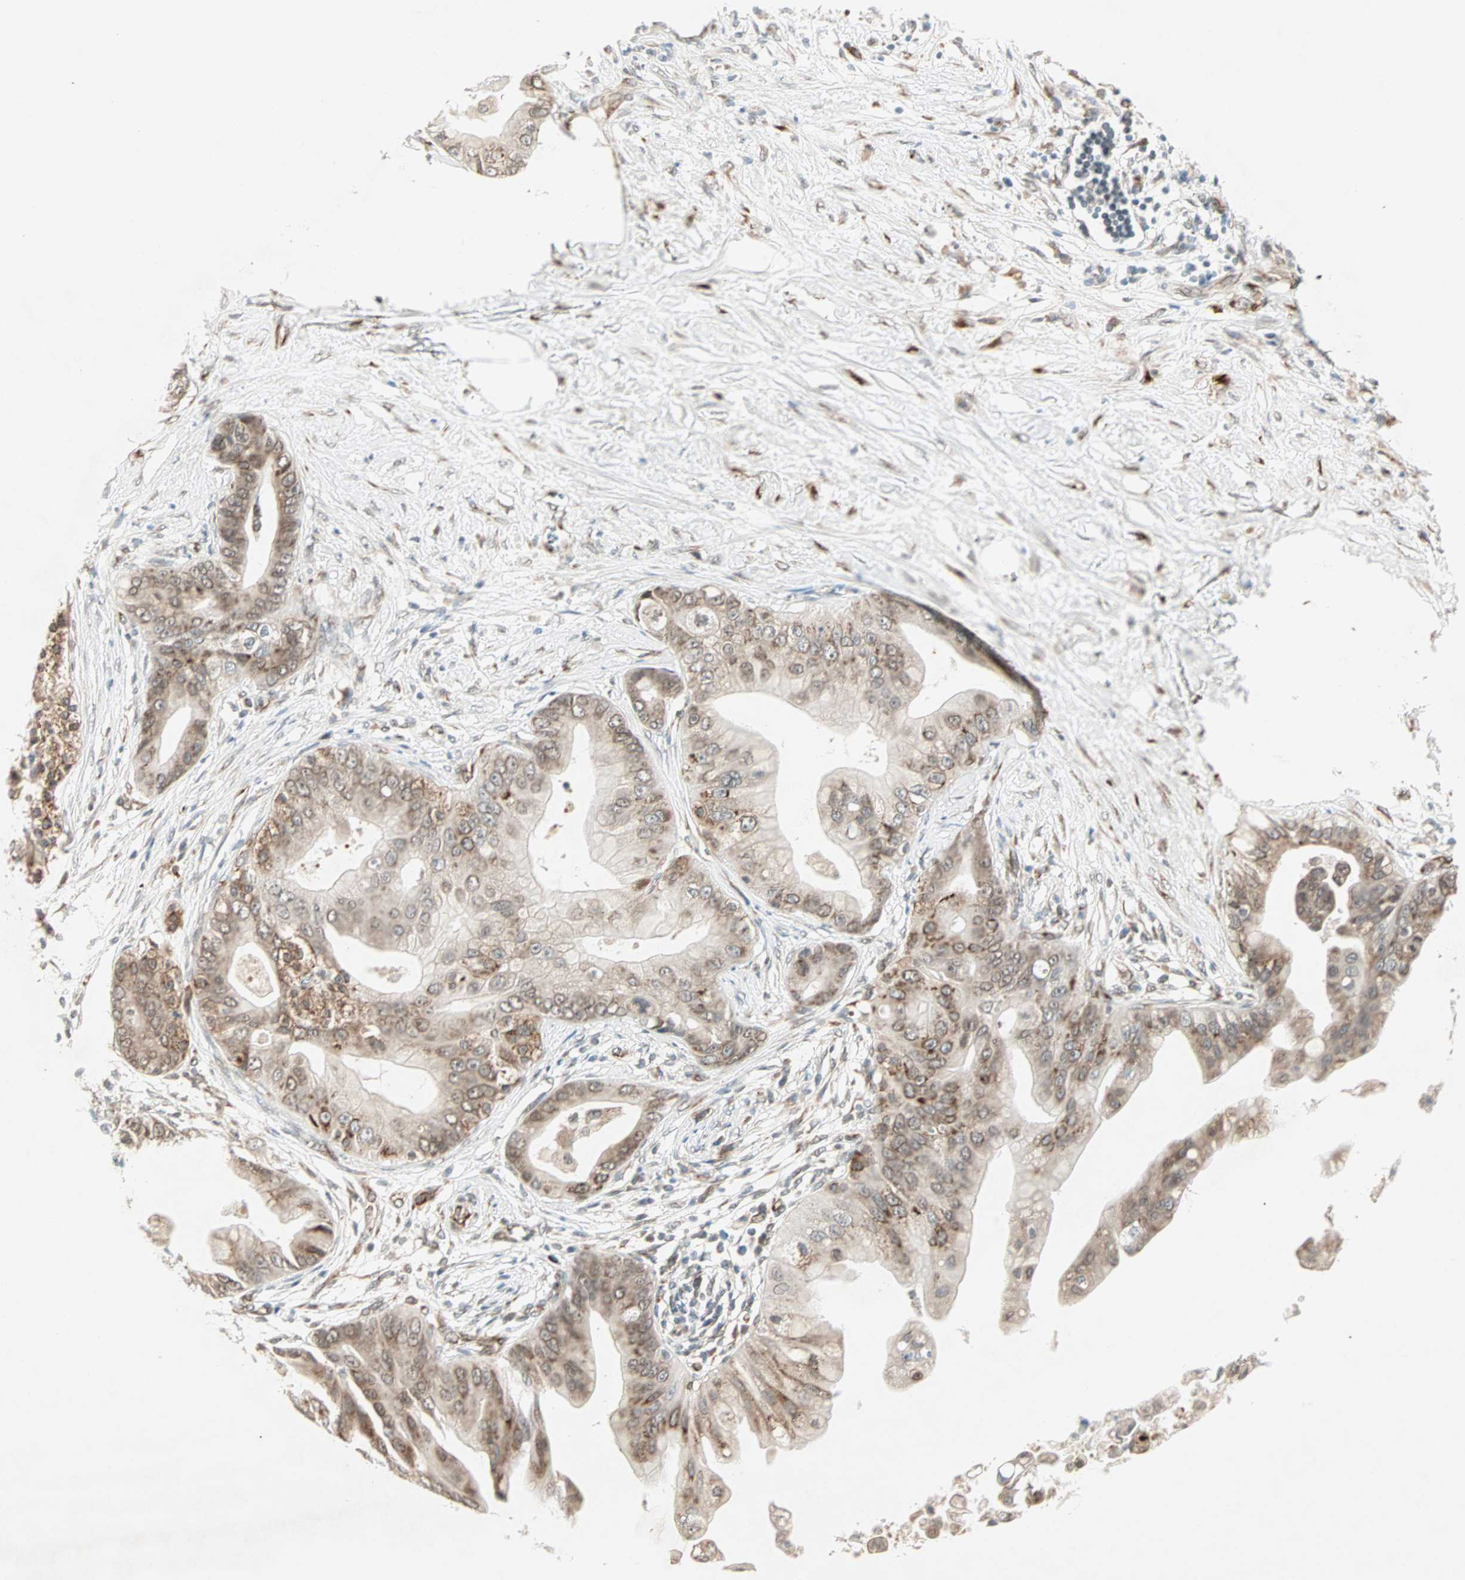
{"staining": {"intensity": "weak", "quantity": ">75%", "location": "cytoplasmic/membranous,nuclear"}, "tissue": "pancreatic cancer", "cell_type": "Tumor cells", "image_type": "cancer", "snomed": [{"axis": "morphology", "description": "Adenocarcinoma, NOS"}, {"axis": "topography", "description": "Pancreas"}], "caption": "Pancreatic cancer stained with a protein marker demonstrates weak staining in tumor cells.", "gene": "ZNF37A", "patient": {"sex": "female", "age": 75}}